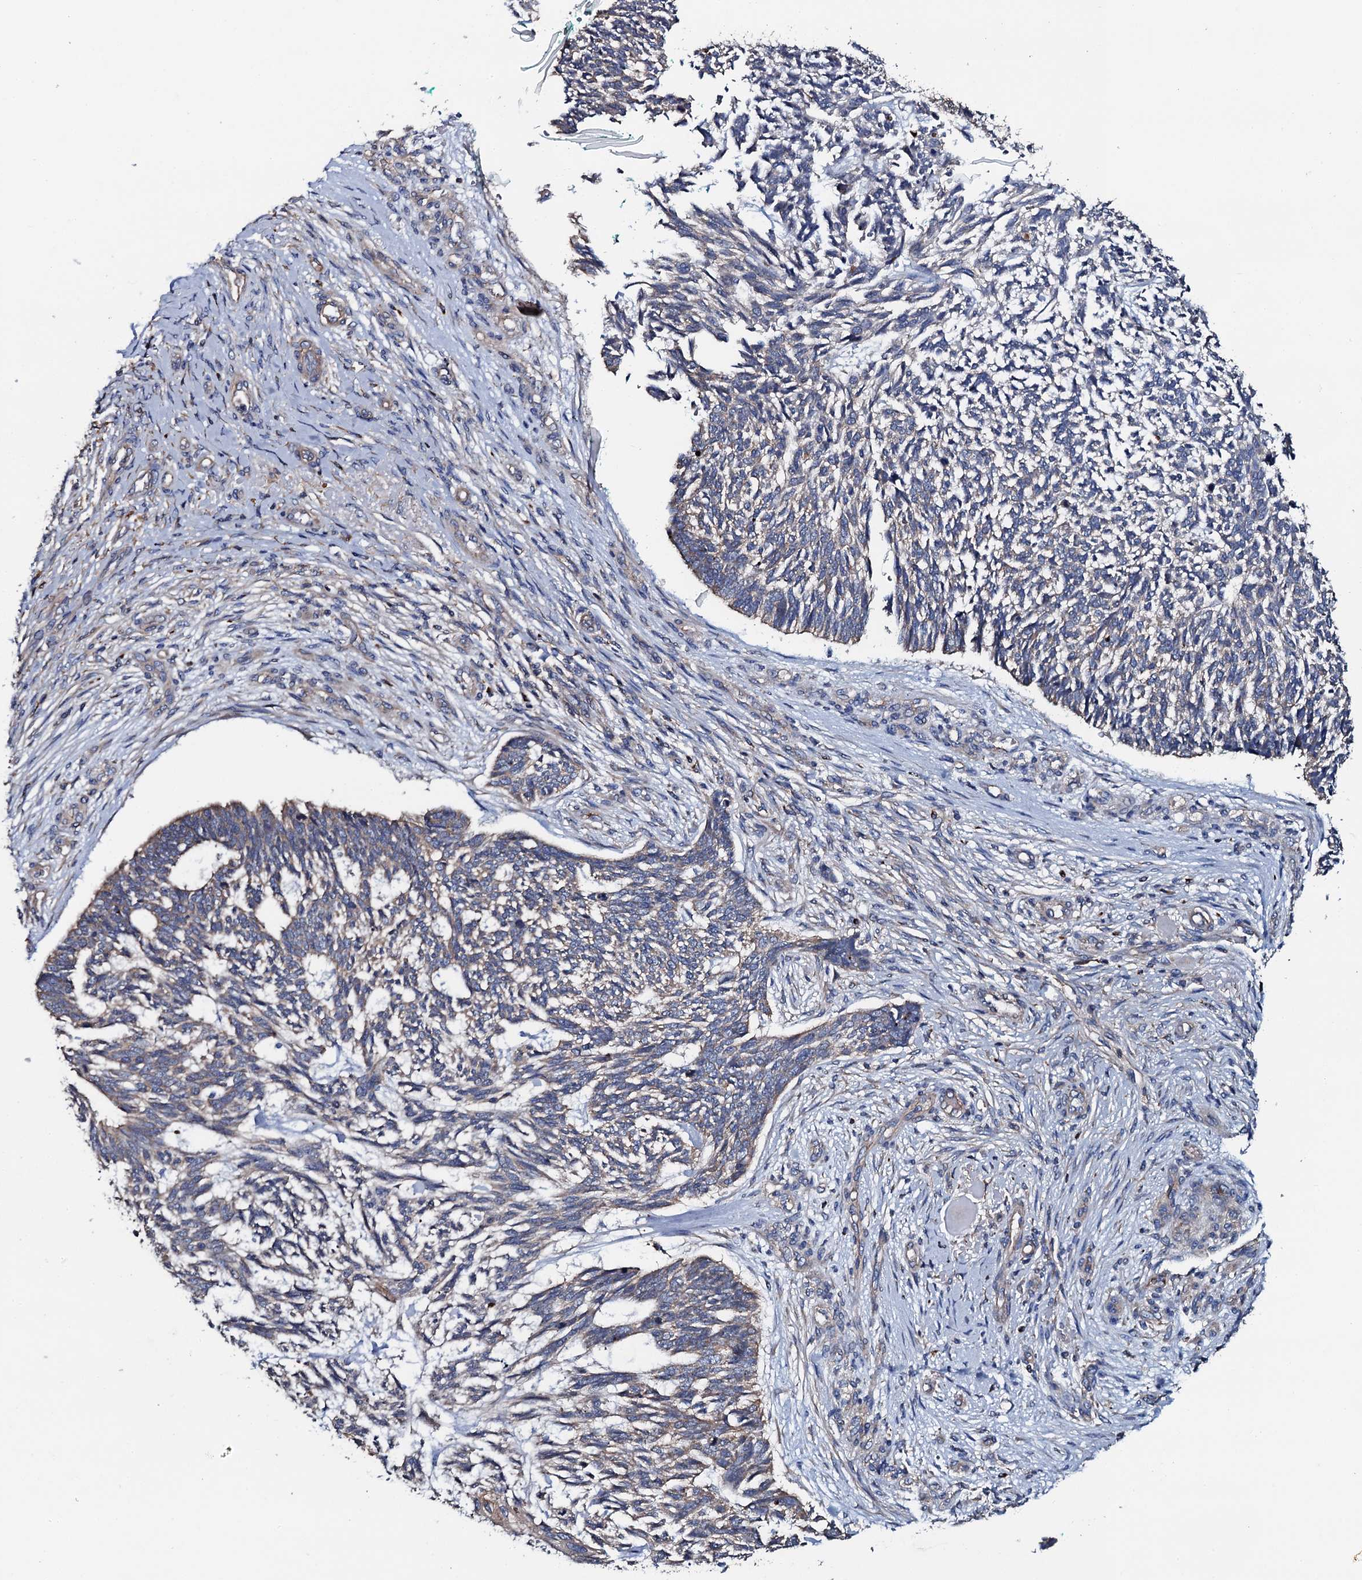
{"staining": {"intensity": "weak", "quantity": "25%-75%", "location": "cytoplasmic/membranous"}, "tissue": "skin cancer", "cell_type": "Tumor cells", "image_type": "cancer", "snomed": [{"axis": "morphology", "description": "Basal cell carcinoma"}, {"axis": "topography", "description": "Skin"}], "caption": "Skin cancer (basal cell carcinoma) stained for a protein demonstrates weak cytoplasmic/membranous positivity in tumor cells. (DAB IHC with brightfield microscopy, high magnification).", "gene": "NEK1", "patient": {"sex": "male", "age": 88}}